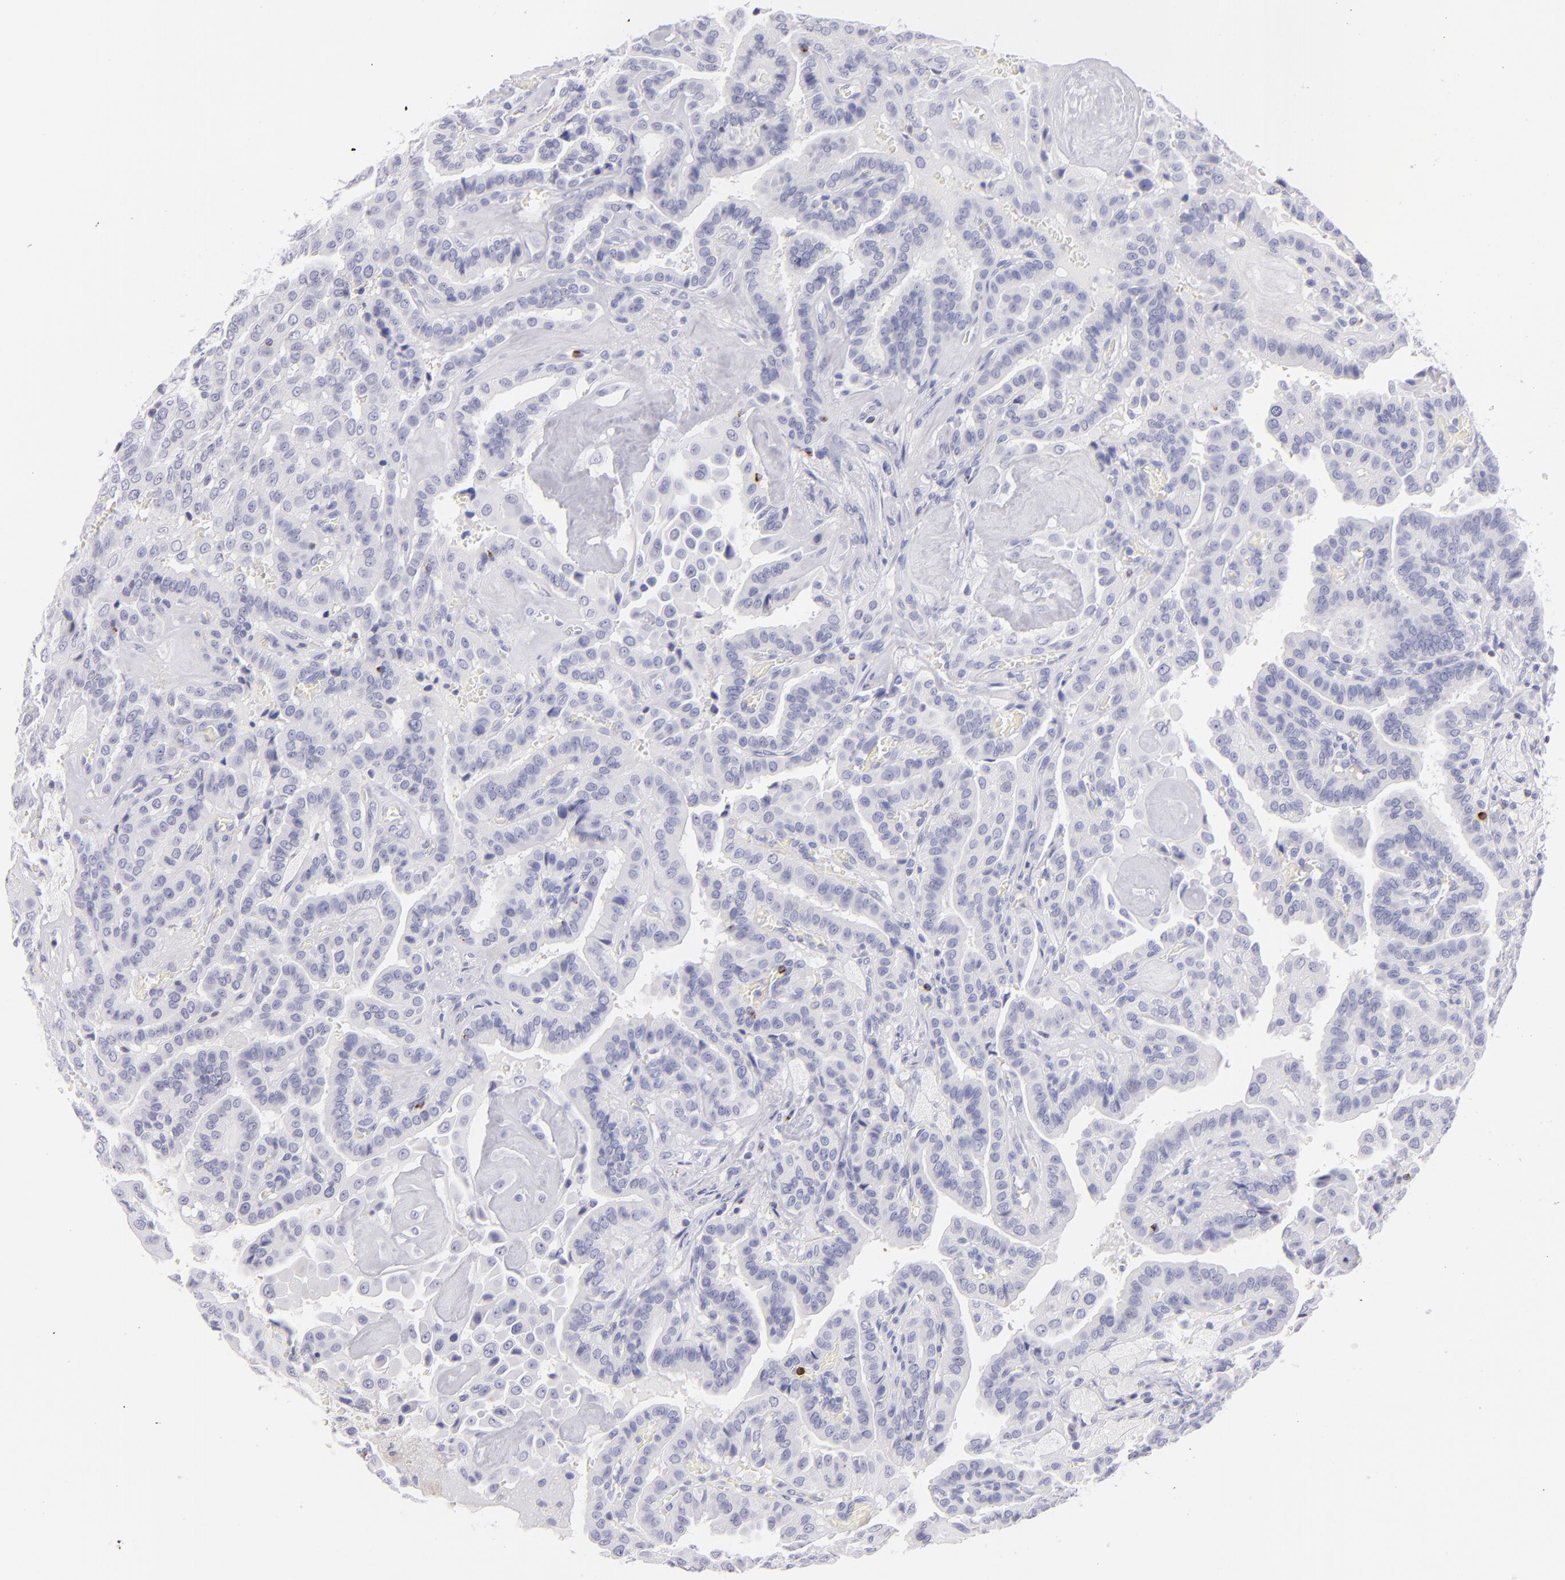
{"staining": {"intensity": "negative", "quantity": "none", "location": "none"}, "tissue": "thyroid cancer", "cell_type": "Tumor cells", "image_type": "cancer", "snomed": [{"axis": "morphology", "description": "Papillary adenocarcinoma, NOS"}, {"axis": "topography", "description": "Thyroid gland"}], "caption": "IHC image of neoplastic tissue: human papillary adenocarcinoma (thyroid) stained with DAB (3,3'-diaminobenzidine) reveals no significant protein staining in tumor cells.", "gene": "PRF1", "patient": {"sex": "male", "age": 87}}